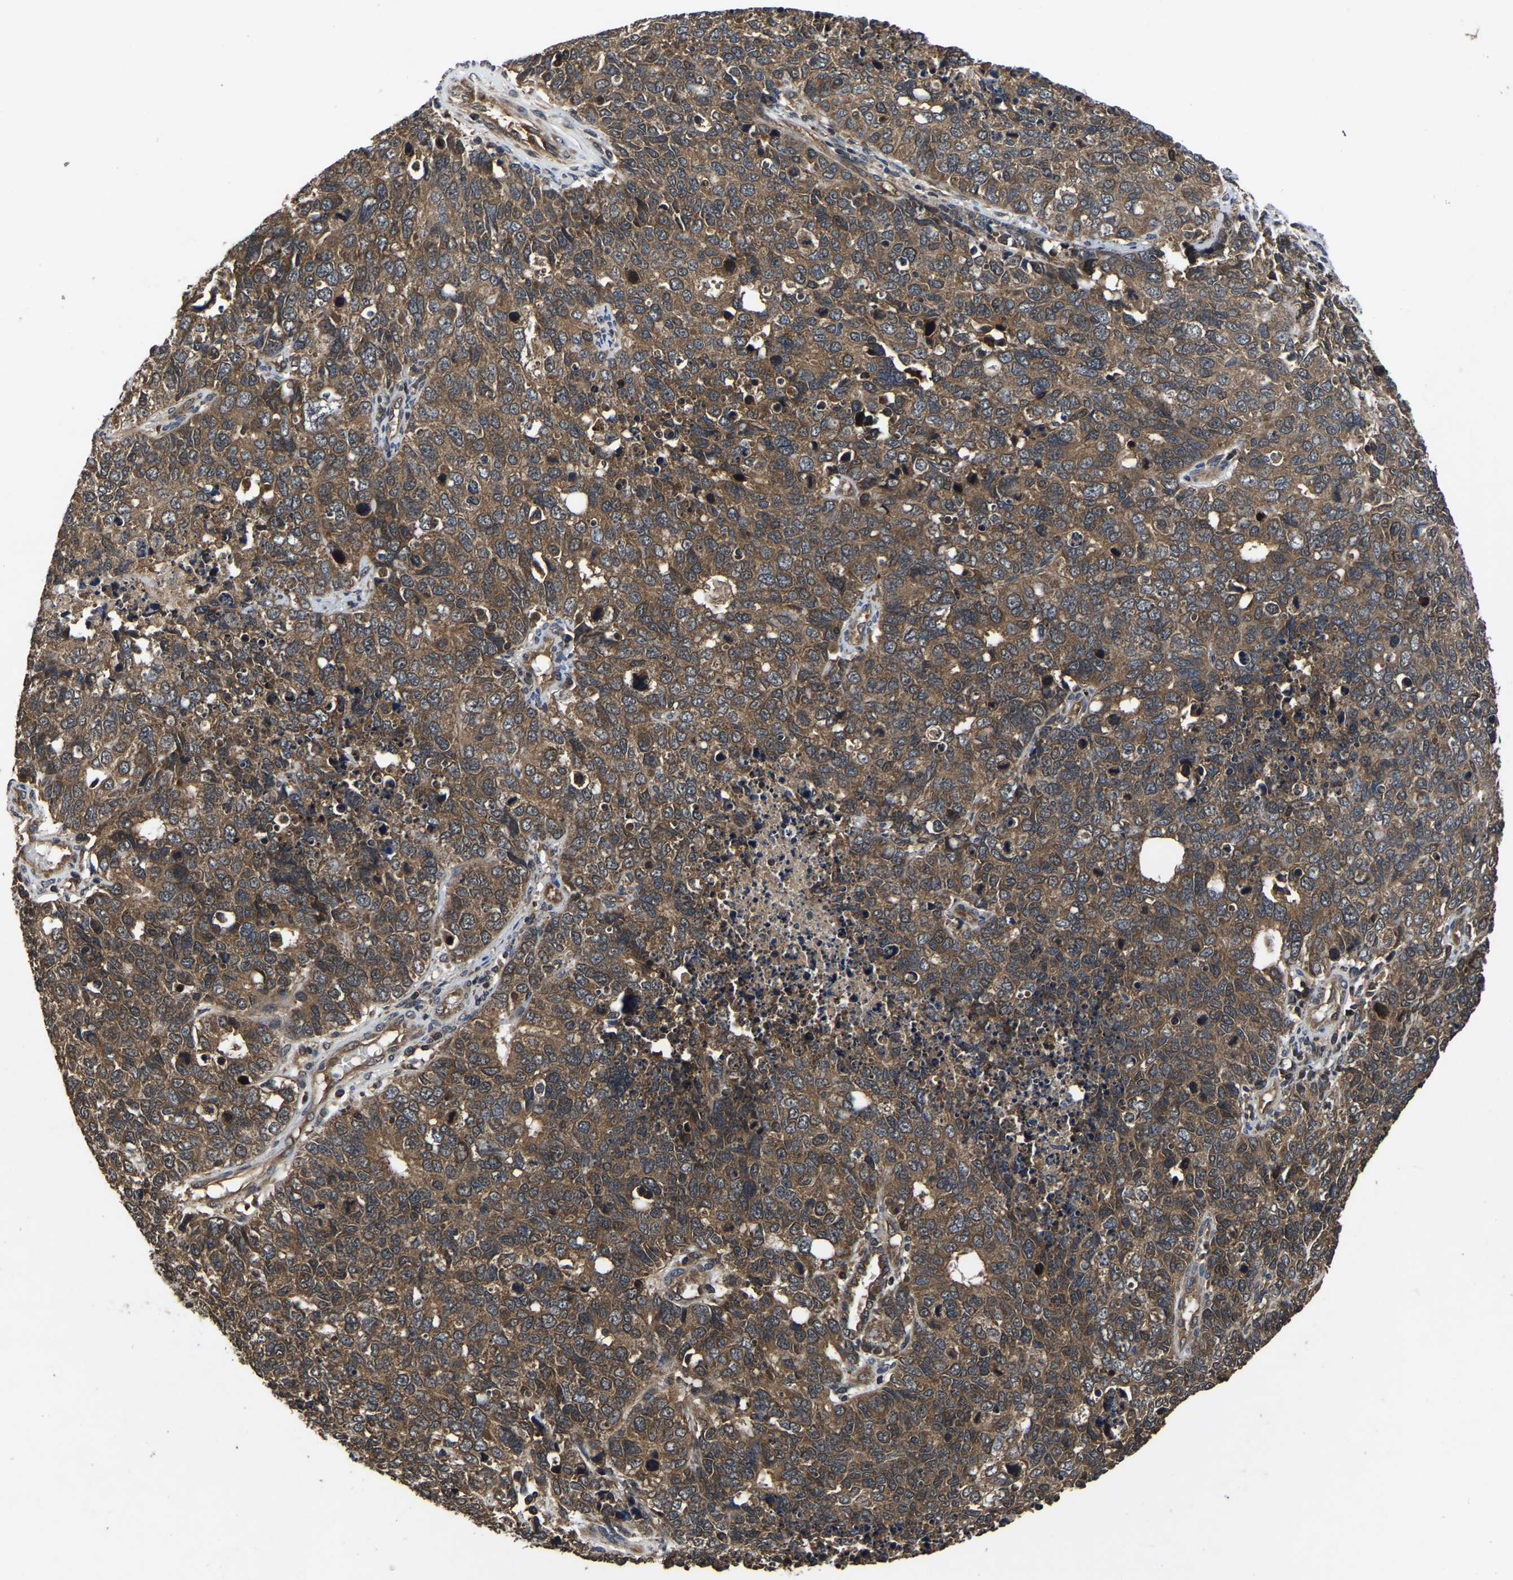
{"staining": {"intensity": "moderate", "quantity": ">75%", "location": "cytoplasmic/membranous"}, "tissue": "cervical cancer", "cell_type": "Tumor cells", "image_type": "cancer", "snomed": [{"axis": "morphology", "description": "Squamous cell carcinoma, NOS"}, {"axis": "topography", "description": "Cervix"}], "caption": "Cervical squamous cell carcinoma stained with a brown dye displays moderate cytoplasmic/membranous positive positivity in approximately >75% of tumor cells.", "gene": "CRYZL1", "patient": {"sex": "female", "age": 63}}